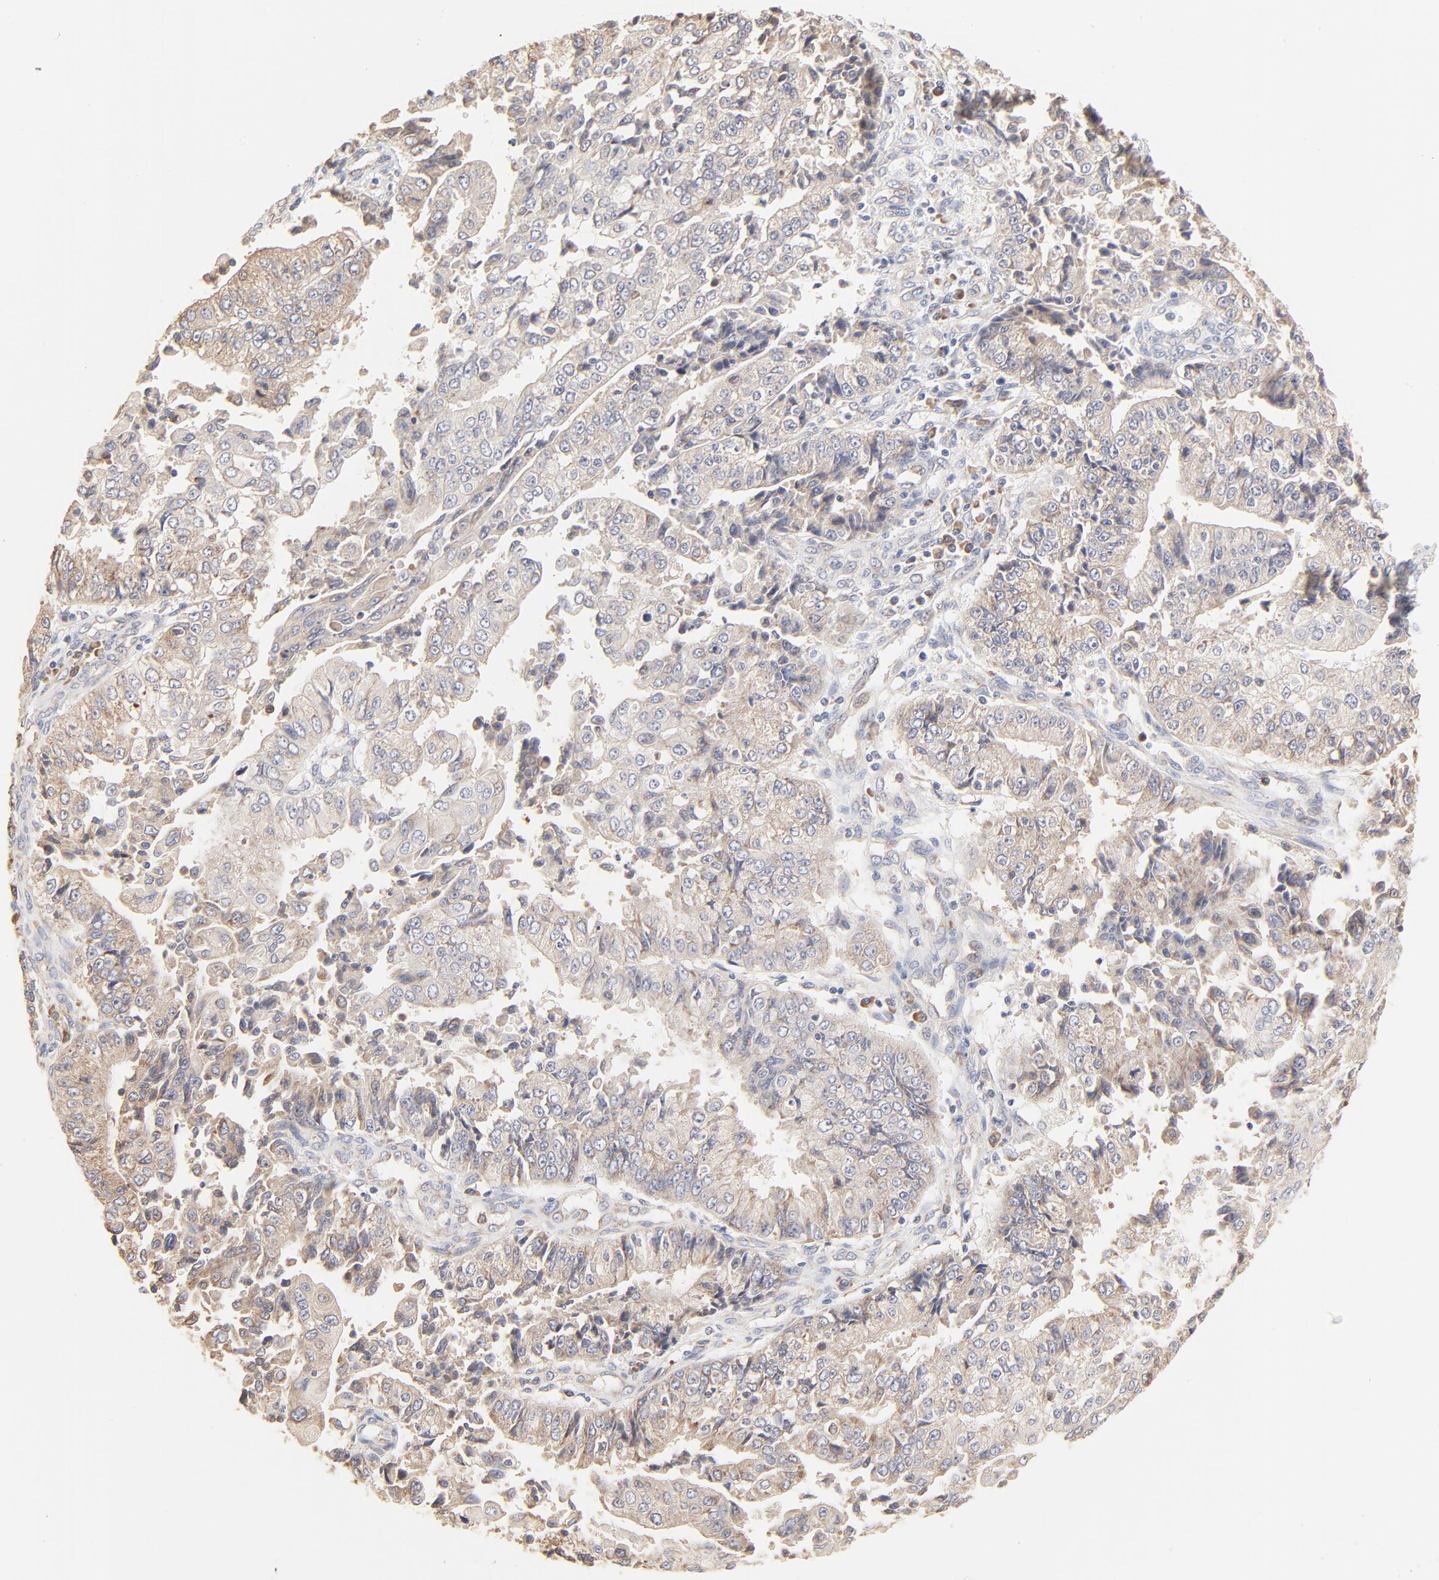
{"staining": {"intensity": "weak", "quantity": ">75%", "location": "cytoplasmic/membranous"}, "tissue": "endometrial cancer", "cell_type": "Tumor cells", "image_type": "cancer", "snomed": [{"axis": "morphology", "description": "Adenocarcinoma, NOS"}, {"axis": "topography", "description": "Endometrium"}], "caption": "An image showing weak cytoplasmic/membranous expression in approximately >75% of tumor cells in endometrial adenocarcinoma, as visualized by brown immunohistochemical staining.", "gene": "RPS20", "patient": {"sex": "female", "age": 75}}